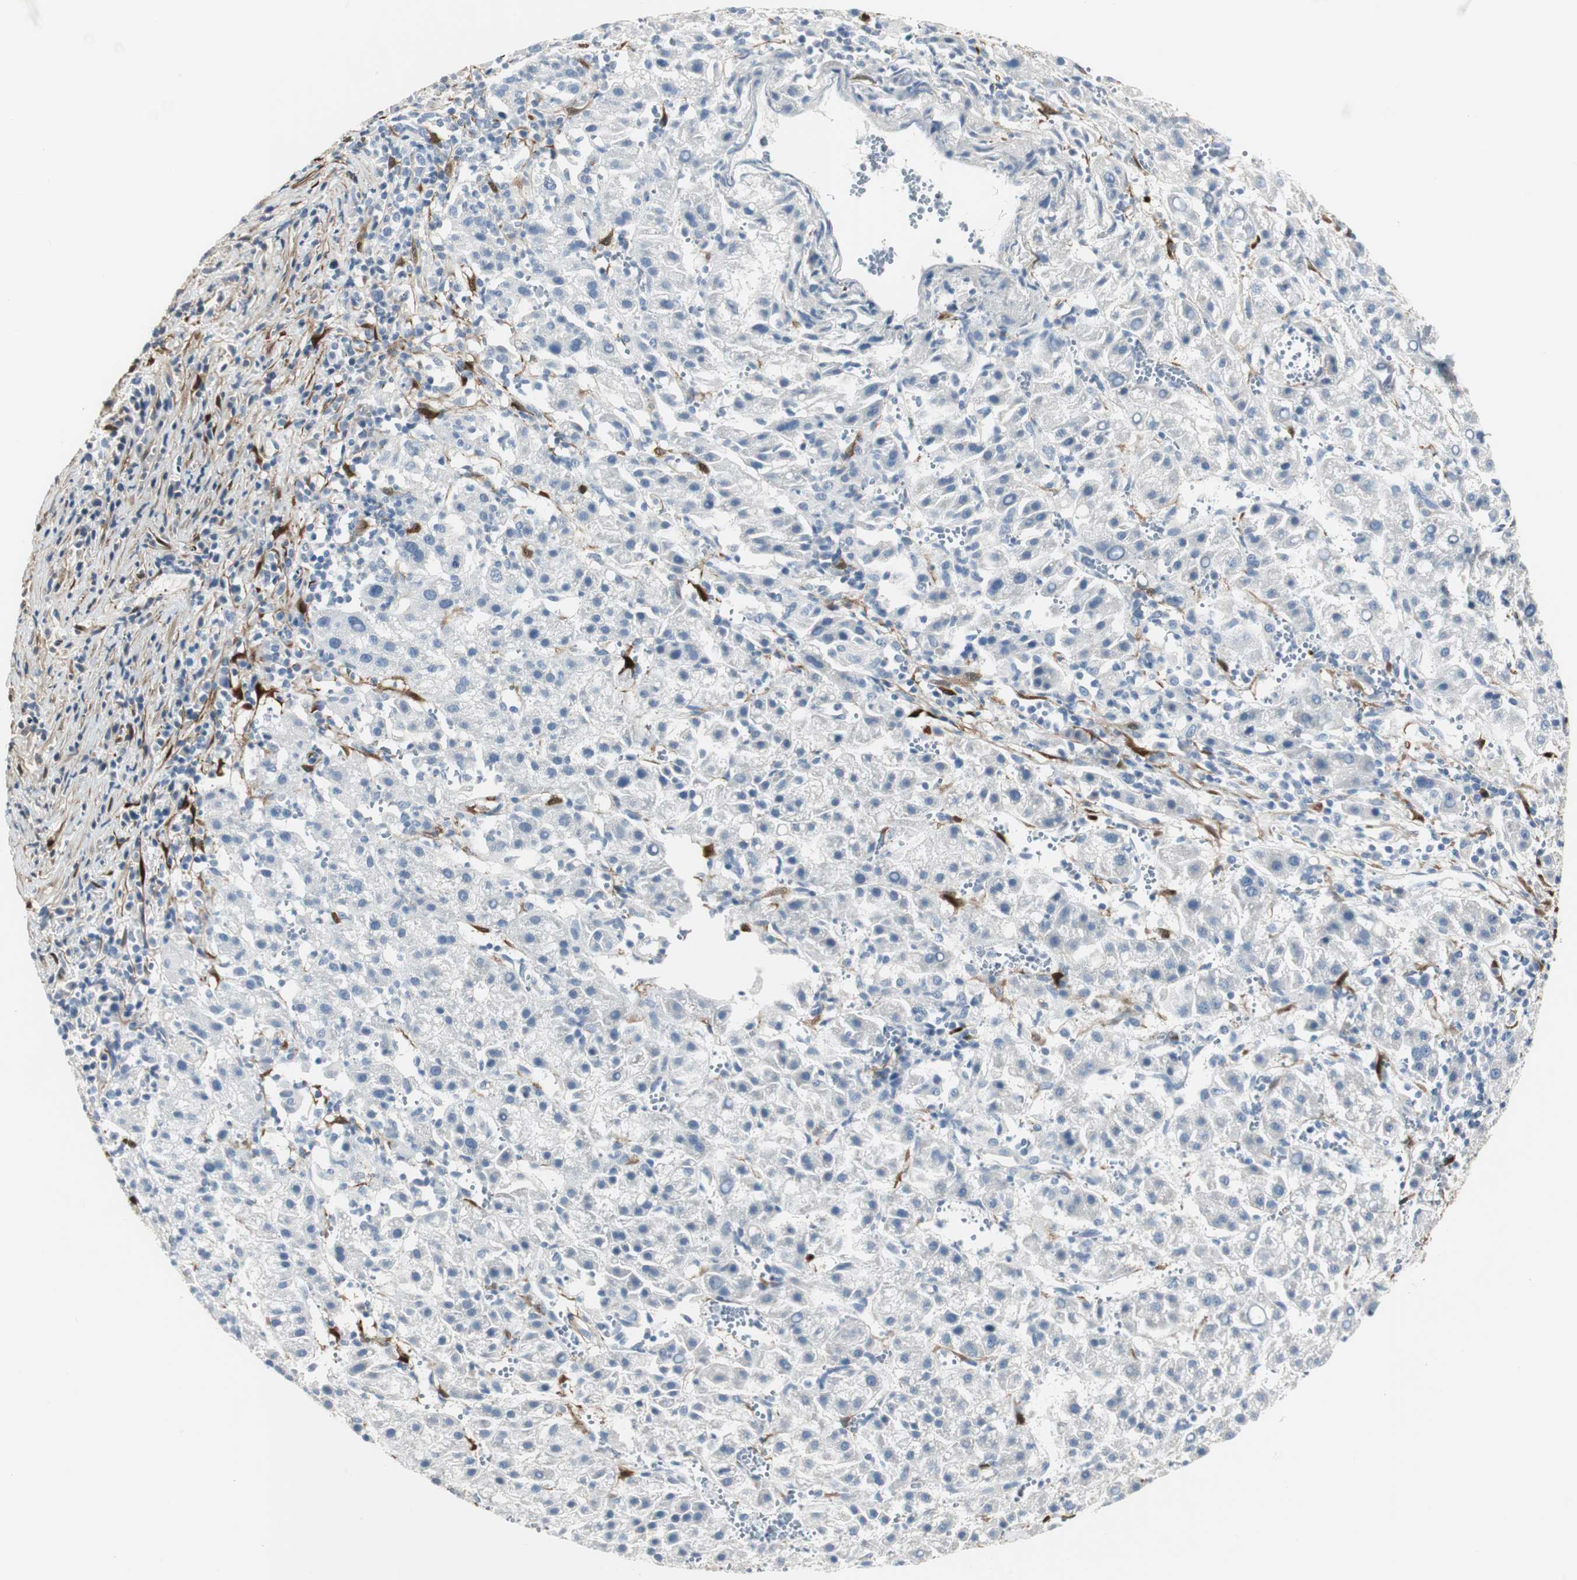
{"staining": {"intensity": "negative", "quantity": "none", "location": "none"}, "tissue": "liver cancer", "cell_type": "Tumor cells", "image_type": "cancer", "snomed": [{"axis": "morphology", "description": "Carcinoma, Hepatocellular, NOS"}, {"axis": "topography", "description": "Liver"}], "caption": "A micrograph of human liver cancer (hepatocellular carcinoma) is negative for staining in tumor cells.", "gene": "FHL2", "patient": {"sex": "female", "age": 58}}